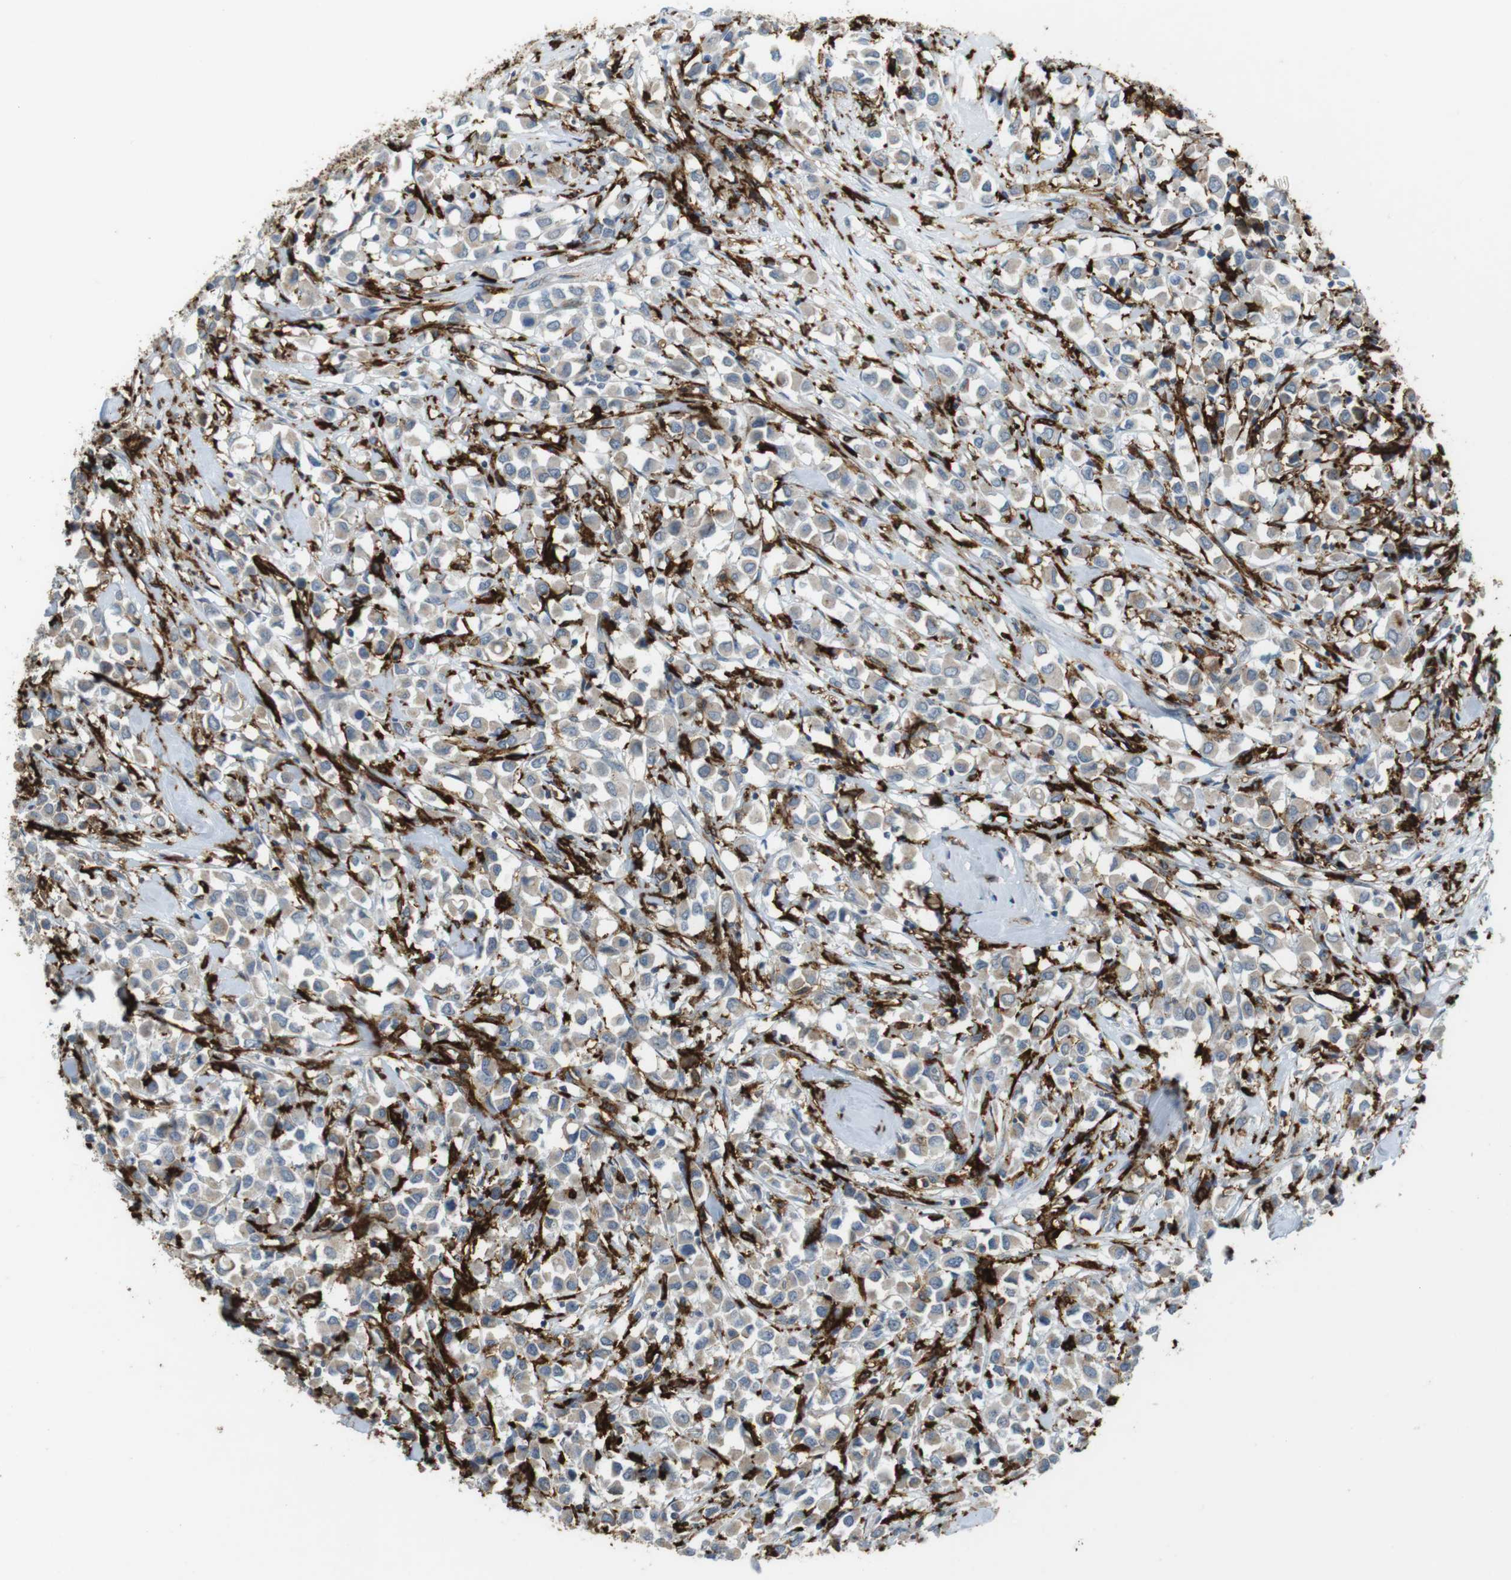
{"staining": {"intensity": "weak", "quantity": ">75%", "location": "cytoplasmic/membranous"}, "tissue": "breast cancer", "cell_type": "Tumor cells", "image_type": "cancer", "snomed": [{"axis": "morphology", "description": "Duct carcinoma"}, {"axis": "topography", "description": "Breast"}], "caption": "Breast infiltrating ductal carcinoma stained with IHC reveals weak cytoplasmic/membranous expression in about >75% of tumor cells.", "gene": "HLA-DRA", "patient": {"sex": "female", "age": 61}}